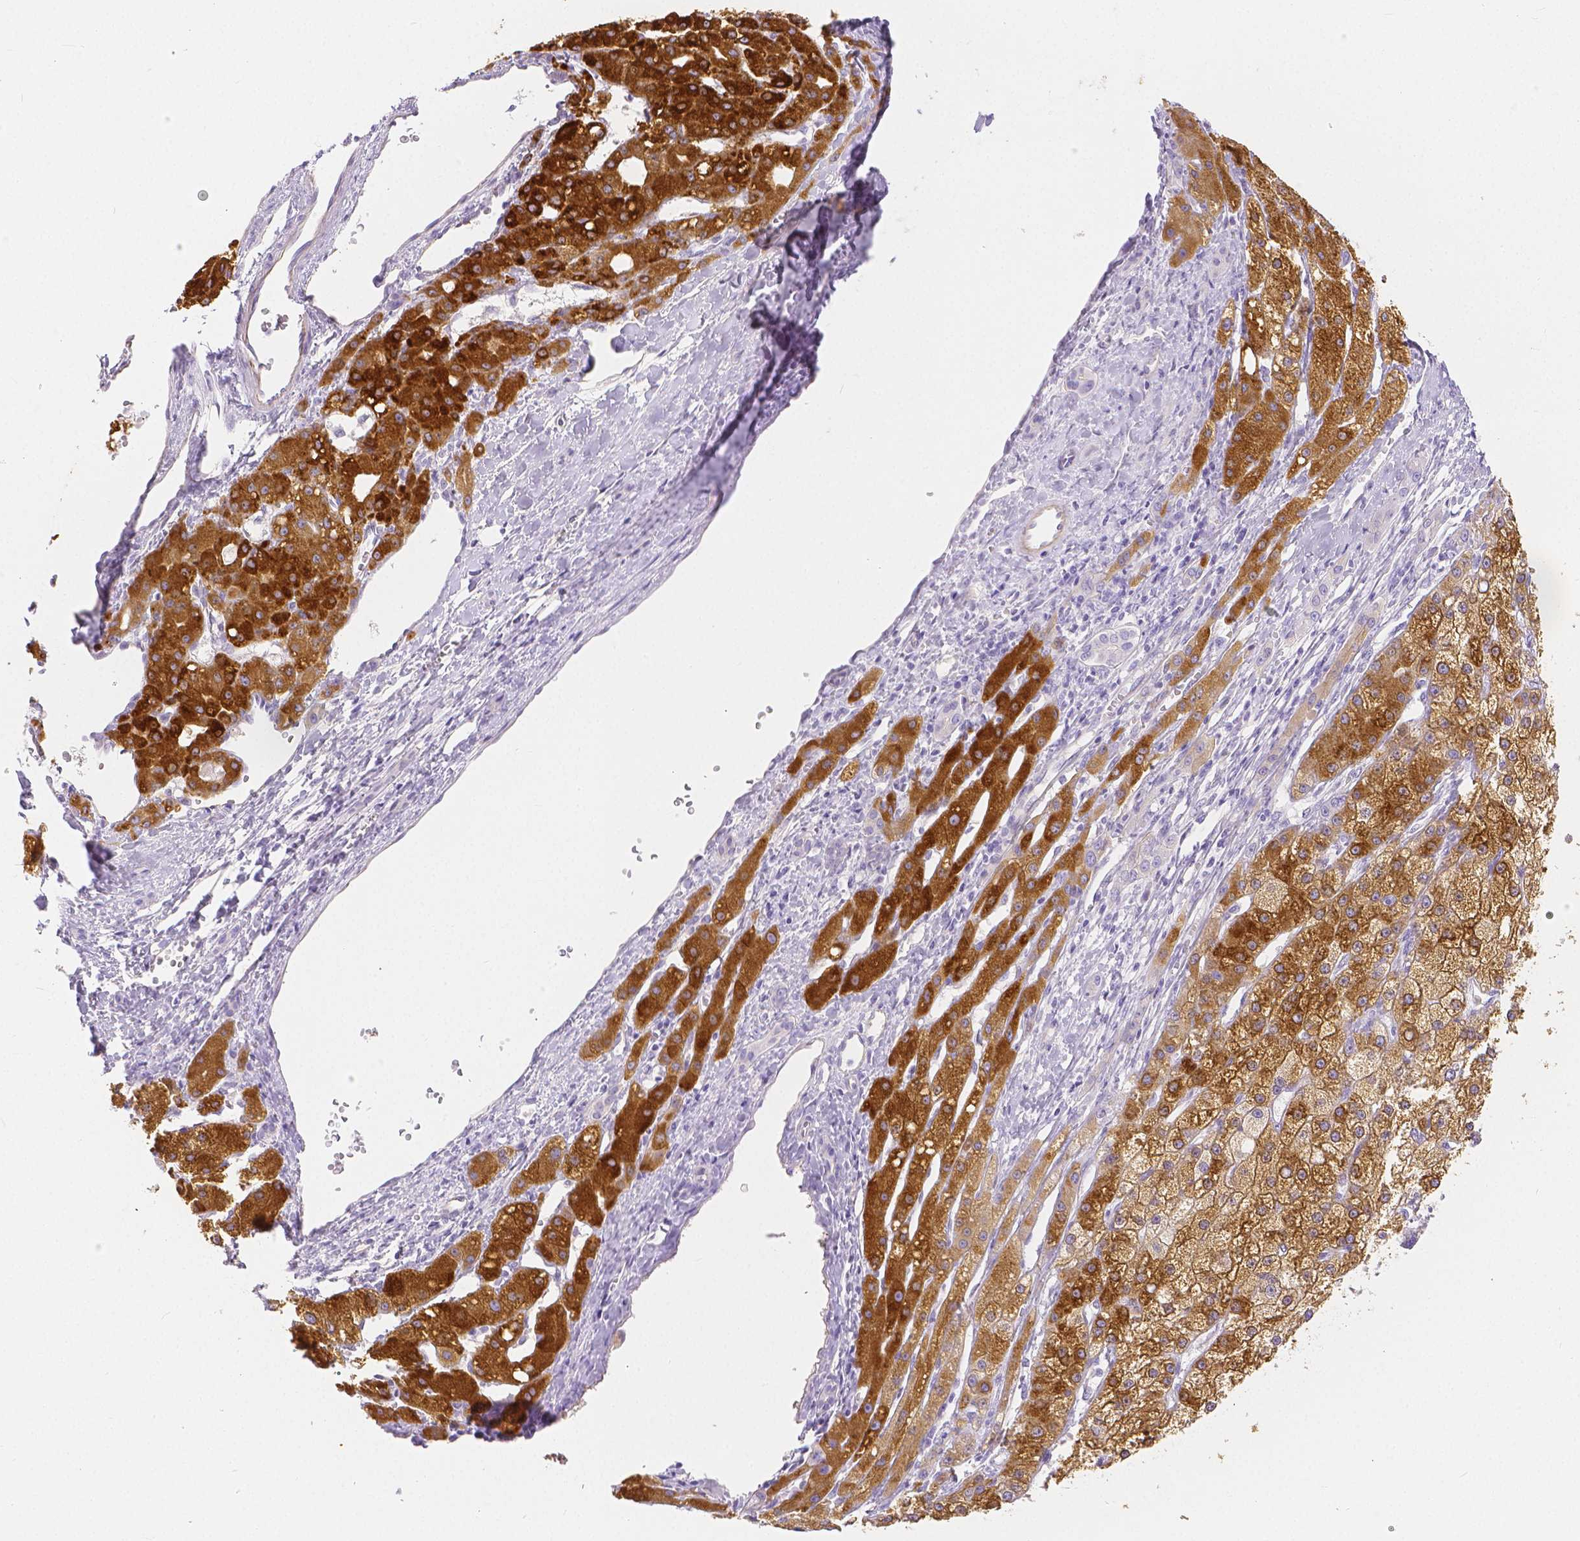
{"staining": {"intensity": "strong", "quantity": ">75%", "location": "cytoplasmic/membranous"}, "tissue": "liver cancer", "cell_type": "Tumor cells", "image_type": "cancer", "snomed": [{"axis": "morphology", "description": "Carcinoma, Hepatocellular, NOS"}, {"axis": "topography", "description": "Liver"}], "caption": "About >75% of tumor cells in liver cancer (hepatocellular carcinoma) show strong cytoplasmic/membranous protein staining as visualized by brown immunohistochemical staining.", "gene": "SLC27A5", "patient": {"sex": "male", "age": 67}}